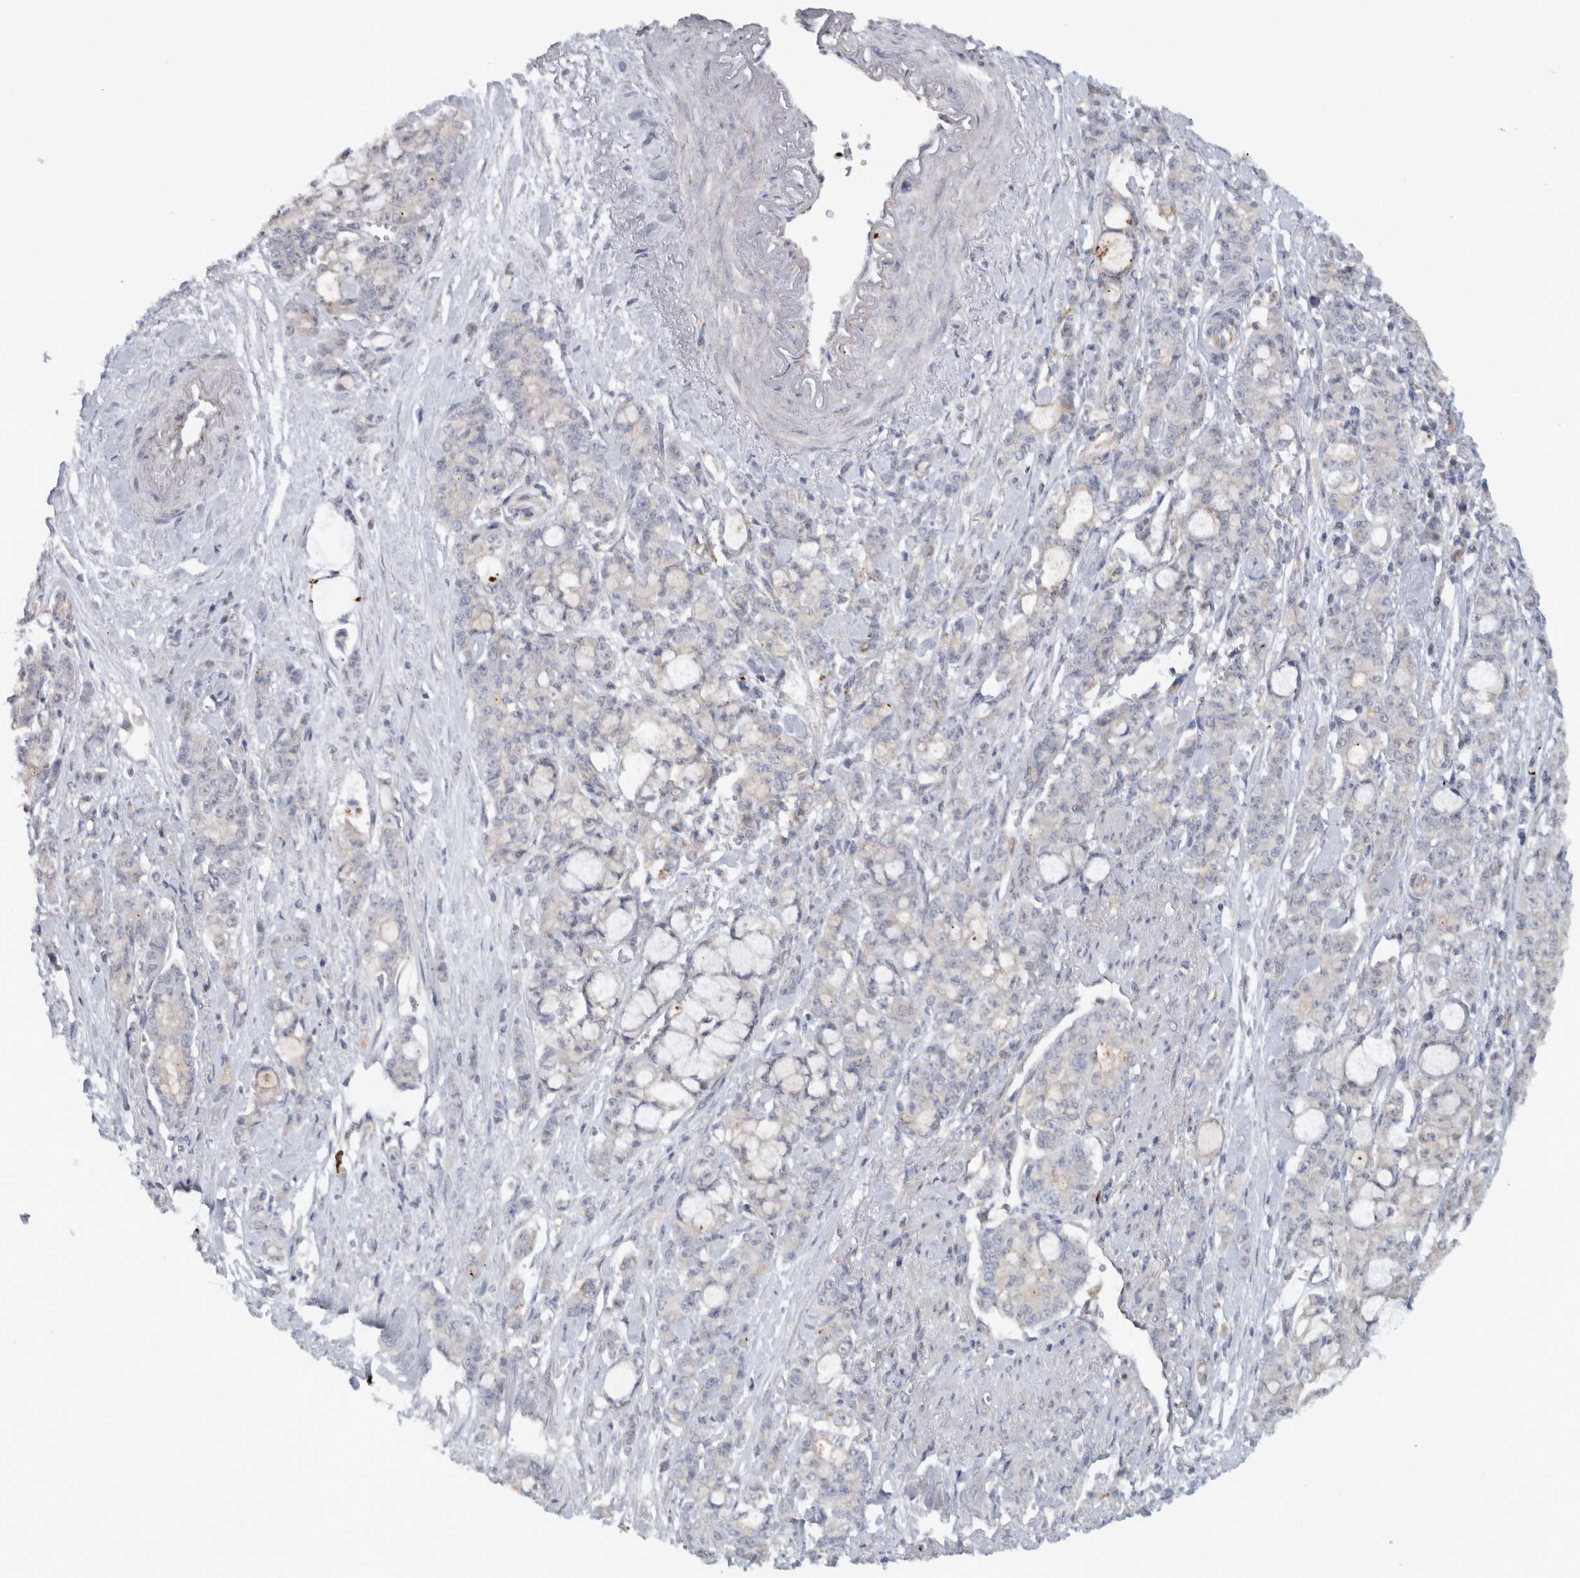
{"staining": {"intensity": "negative", "quantity": "none", "location": "none"}, "tissue": "pancreatic cancer", "cell_type": "Tumor cells", "image_type": "cancer", "snomed": [{"axis": "morphology", "description": "Adenocarcinoma, NOS"}, {"axis": "topography", "description": "Pancreas"}], "caption": "An immunohistochemistry (IHC) image of adenocarcinoma (pancreatic) is shown. There is no staining in tumor cells of adenocarcinoma (pancreatic).", "gene": "RAB18", "patient": {"sex": "female", "age": 73}}